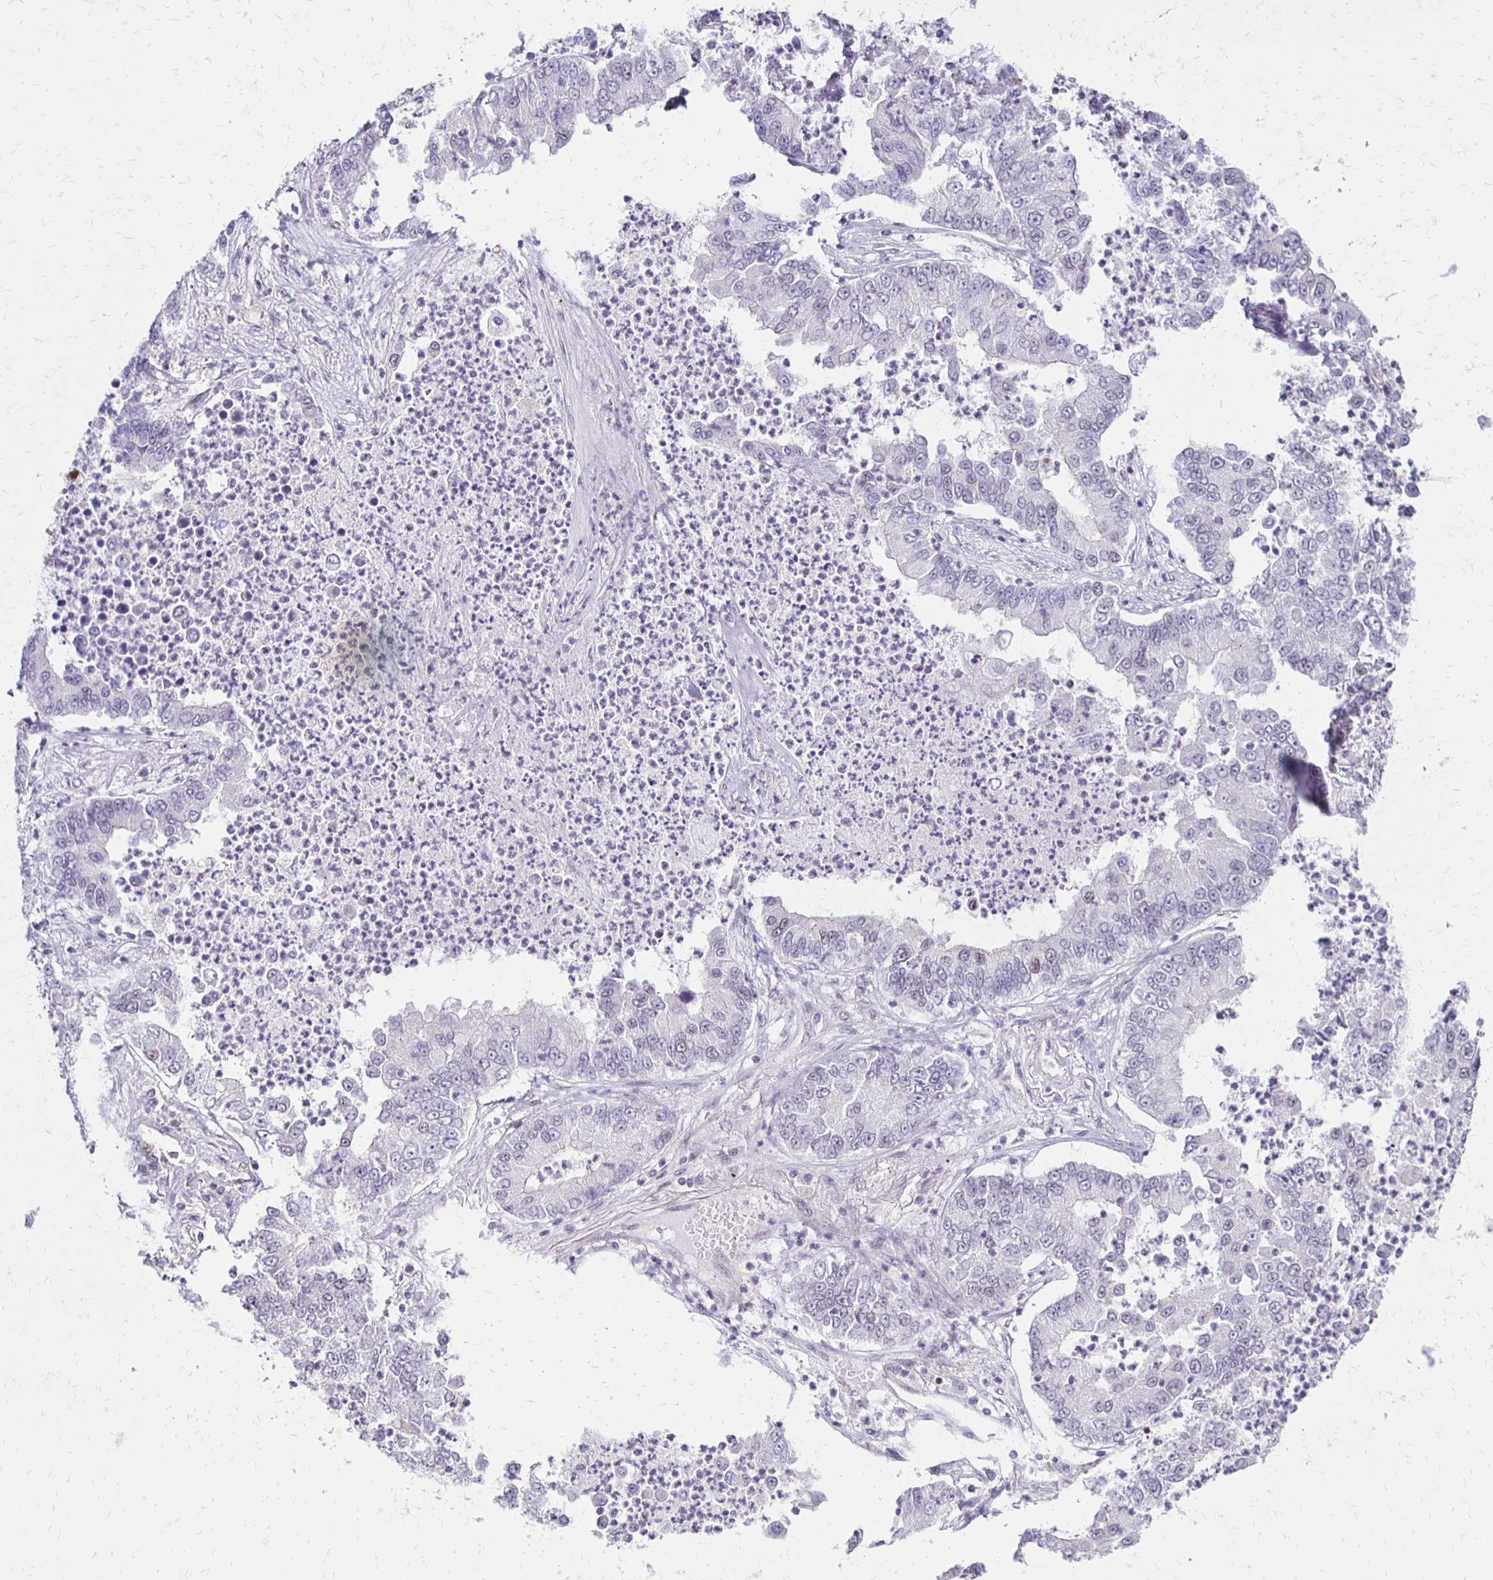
{"staining": {"intensity": "negative", "quantity": "none", "location": "none"}, "tissue": "lung cancer", "cell_type": "Tumor cells", "image_type": "cancer", "snomed": [{"axis": "morphology", "description": "Adenocarcinoma, NOS"}, {"axis": "topography", "description": "Lung"}], "caption": "Photomicrograph shows no significant protein positivity in tumor cells of lung adenocarcinoma.", "gene": "DDB2", "patient": {"sex": "female", "age": 57}}